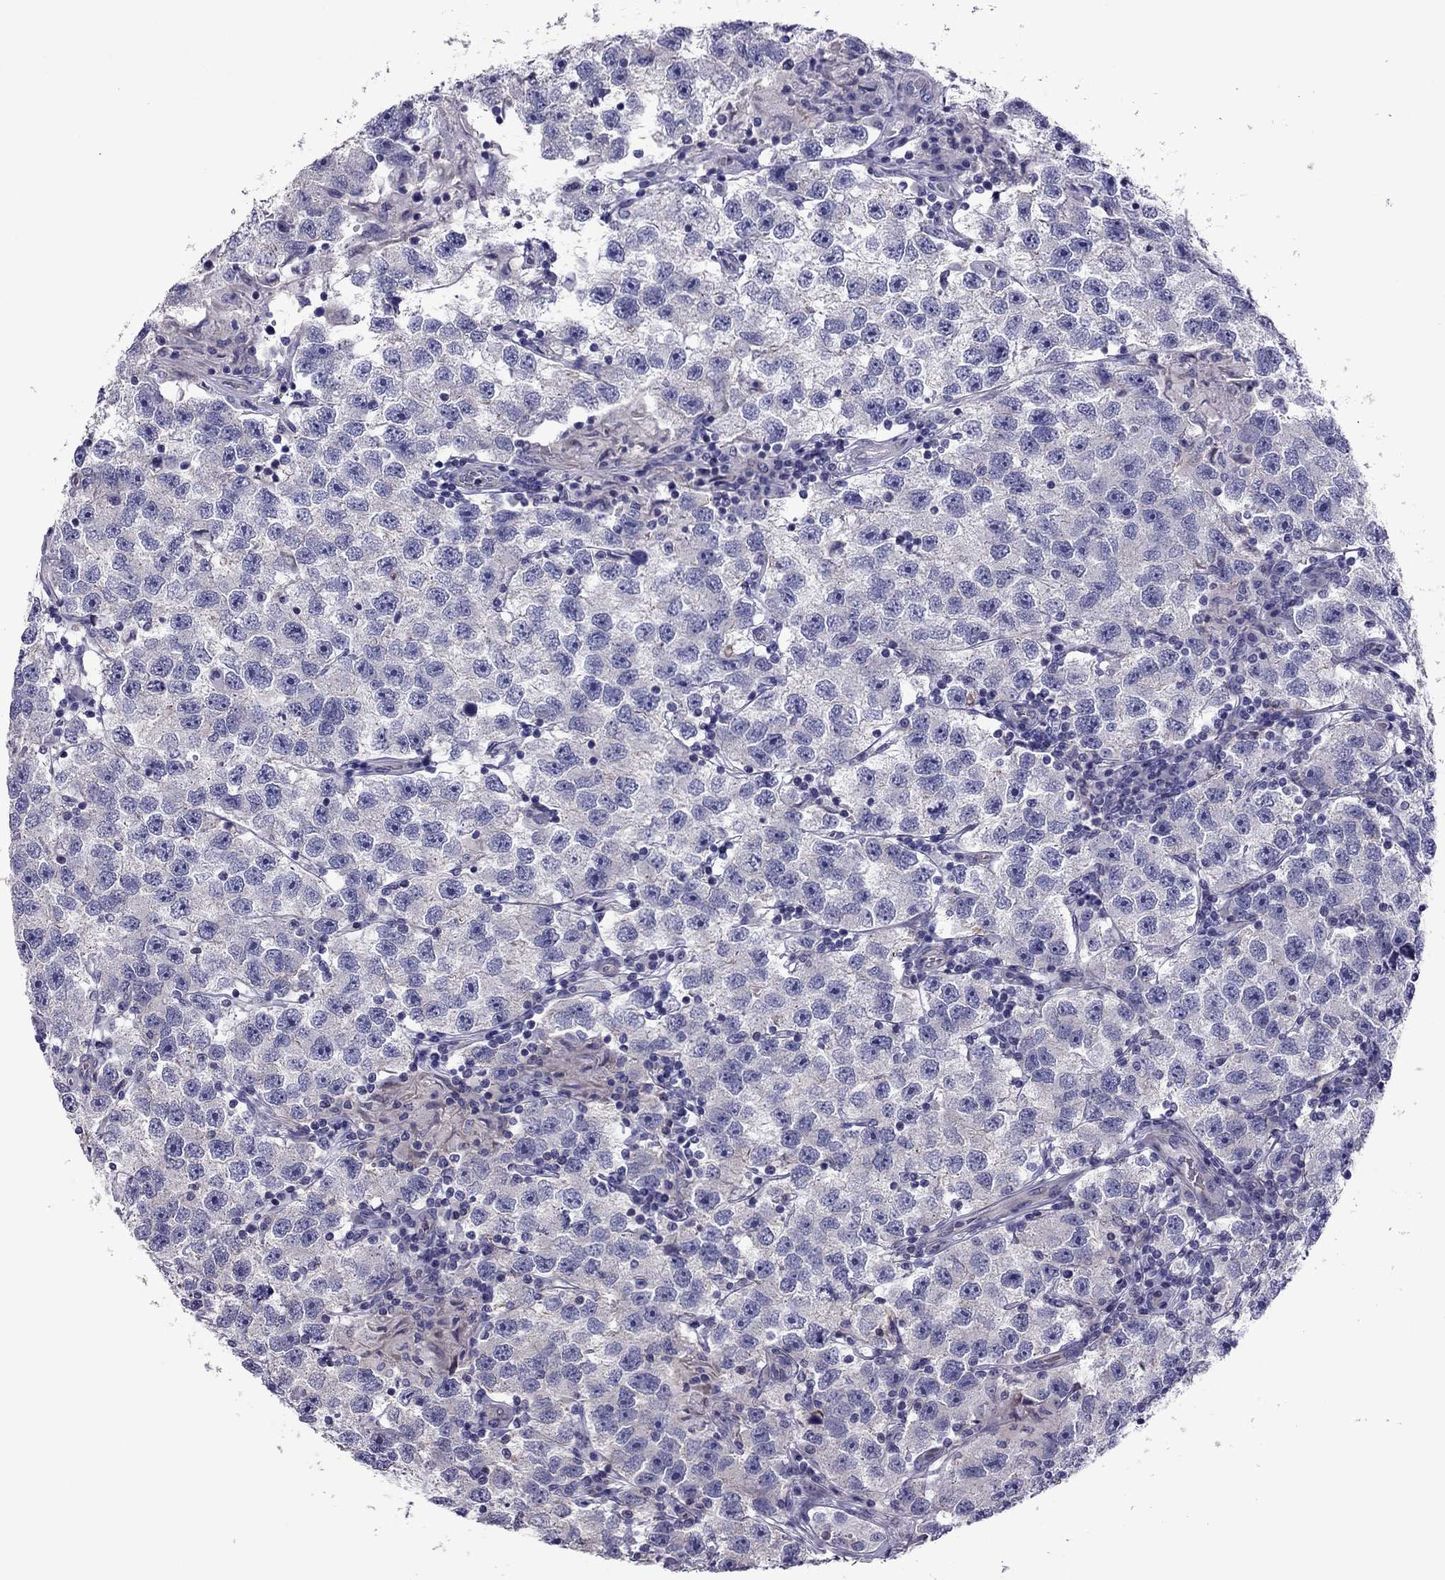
{"staining": {"intensity": "negative", "quantity": "none", "location": "none"}, "tissue": "testis cancer", "cell_type": "Tumor cells", "image_type": "cancer", "snomed": [{"axis": "morphology", "description": "Seminoma, NOS"}, {"axis": "topography", "description": "Testis"}], "caption": "High magnification brightfield microscopy of seminoma (testis) stained with DAB (brown) and counterstained with hematoxylin (blue): tumor cells show no significant staining.", "gene": "SLC16A8", "patient": {"sex": "male", "age": 26}}